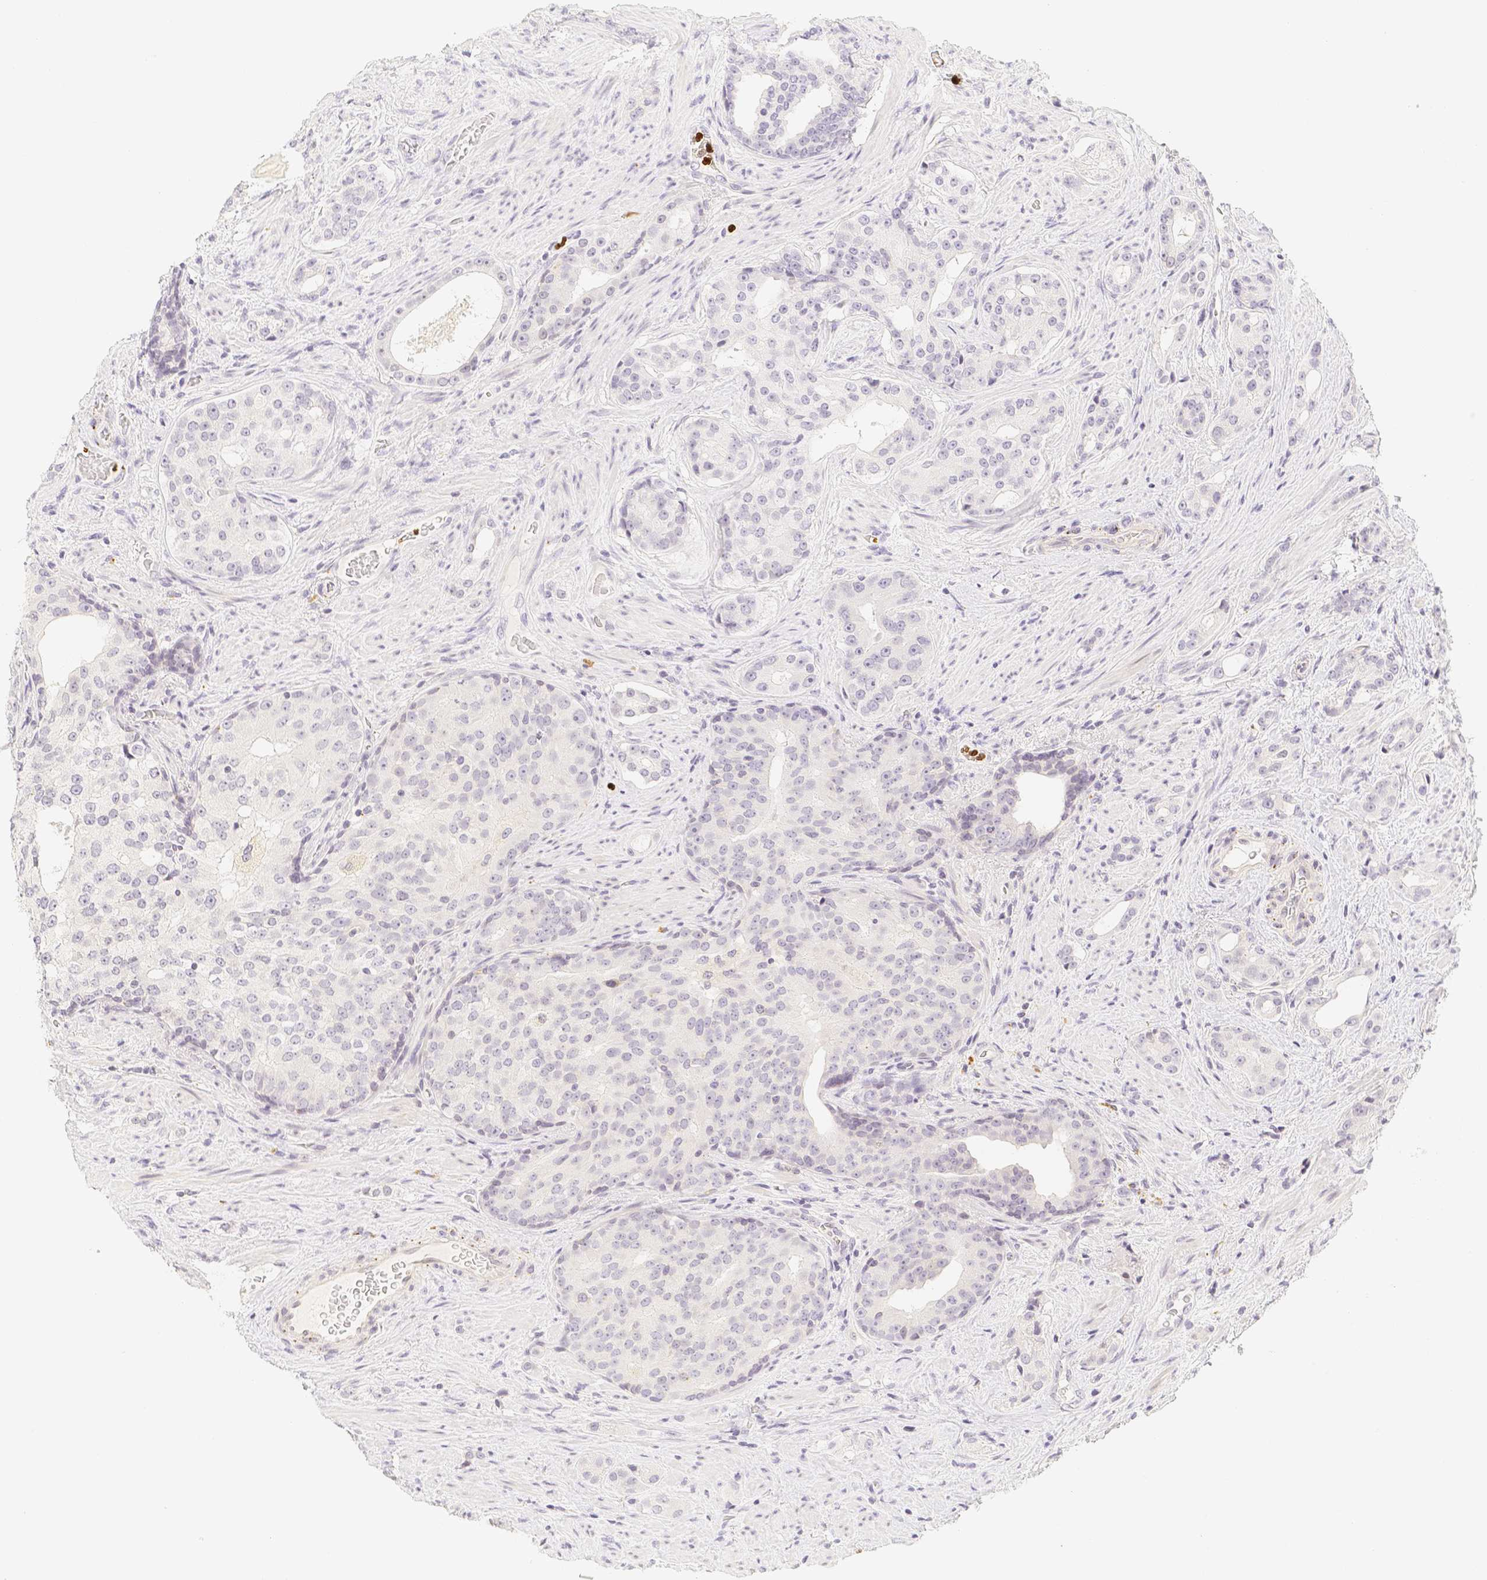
{"staining": {"intensity": "negative", "quantity": "none", "location": "none"}, "tissue": "prostate cancer", "cell_type": "Tumor cells", "image_type": "cancer", "snomed": [{"axis": "morphology", "description": "Adenocarcinoma, High grade"}, {"axis": "topography", "description": "Prostate"}], "caption": "High magnification brightfield microscopy of prostate cancer (high-grade adenocarcinoma) stained with DAB (3,3'-diaminobenzidine) (brown) and counterstained with hematoxylin (blue): tumor cells show no significant staining.", "gene": "PADI4", "patient": {"sex": "male", "age": 71}}